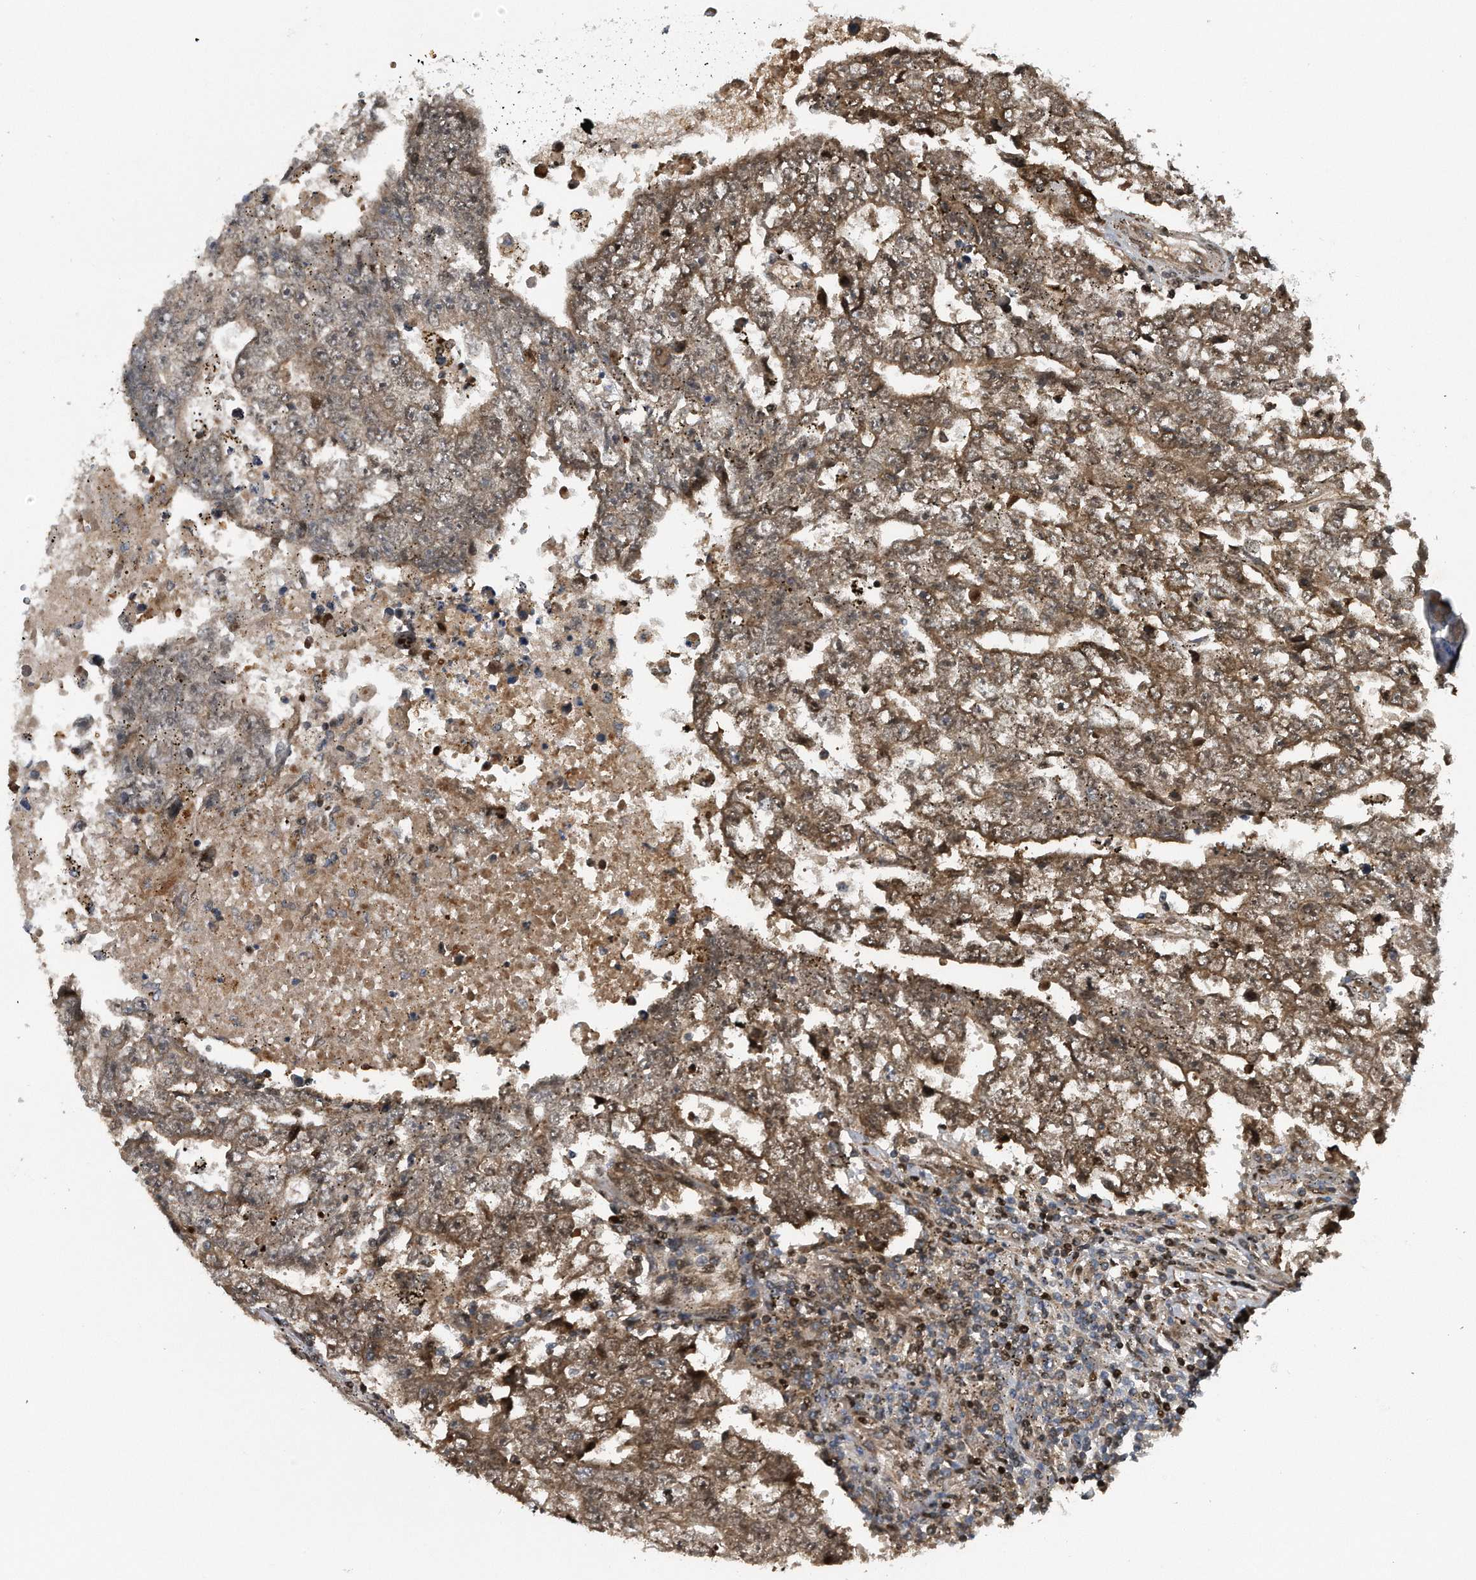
{"staining": {"intensity": "moderate", "quantity": ">75%", "location": "cytoplasmic/membranous"}, "tissue": "testis cancer", "cell_type": "Tumor cells", "image_type": "cancer", "snomed": [{"axis": "morphology", "description": "Carcinoma, Embryonal, NOS"}, {"axis": "topography", "description": "Testis"}], "caption": "Immunohistochemical staining of testis cancer (embryonal carcinoma) demonstrates medium levels of moderate cytoplasmic/membranous positivity in about >75% of tumor cells. Immunohistochemistry (ihc) stains the protein in brown and the nuclei are stained blue.", "gene": "ZNF79", "patient": {"sex": "male", "age": 25}}